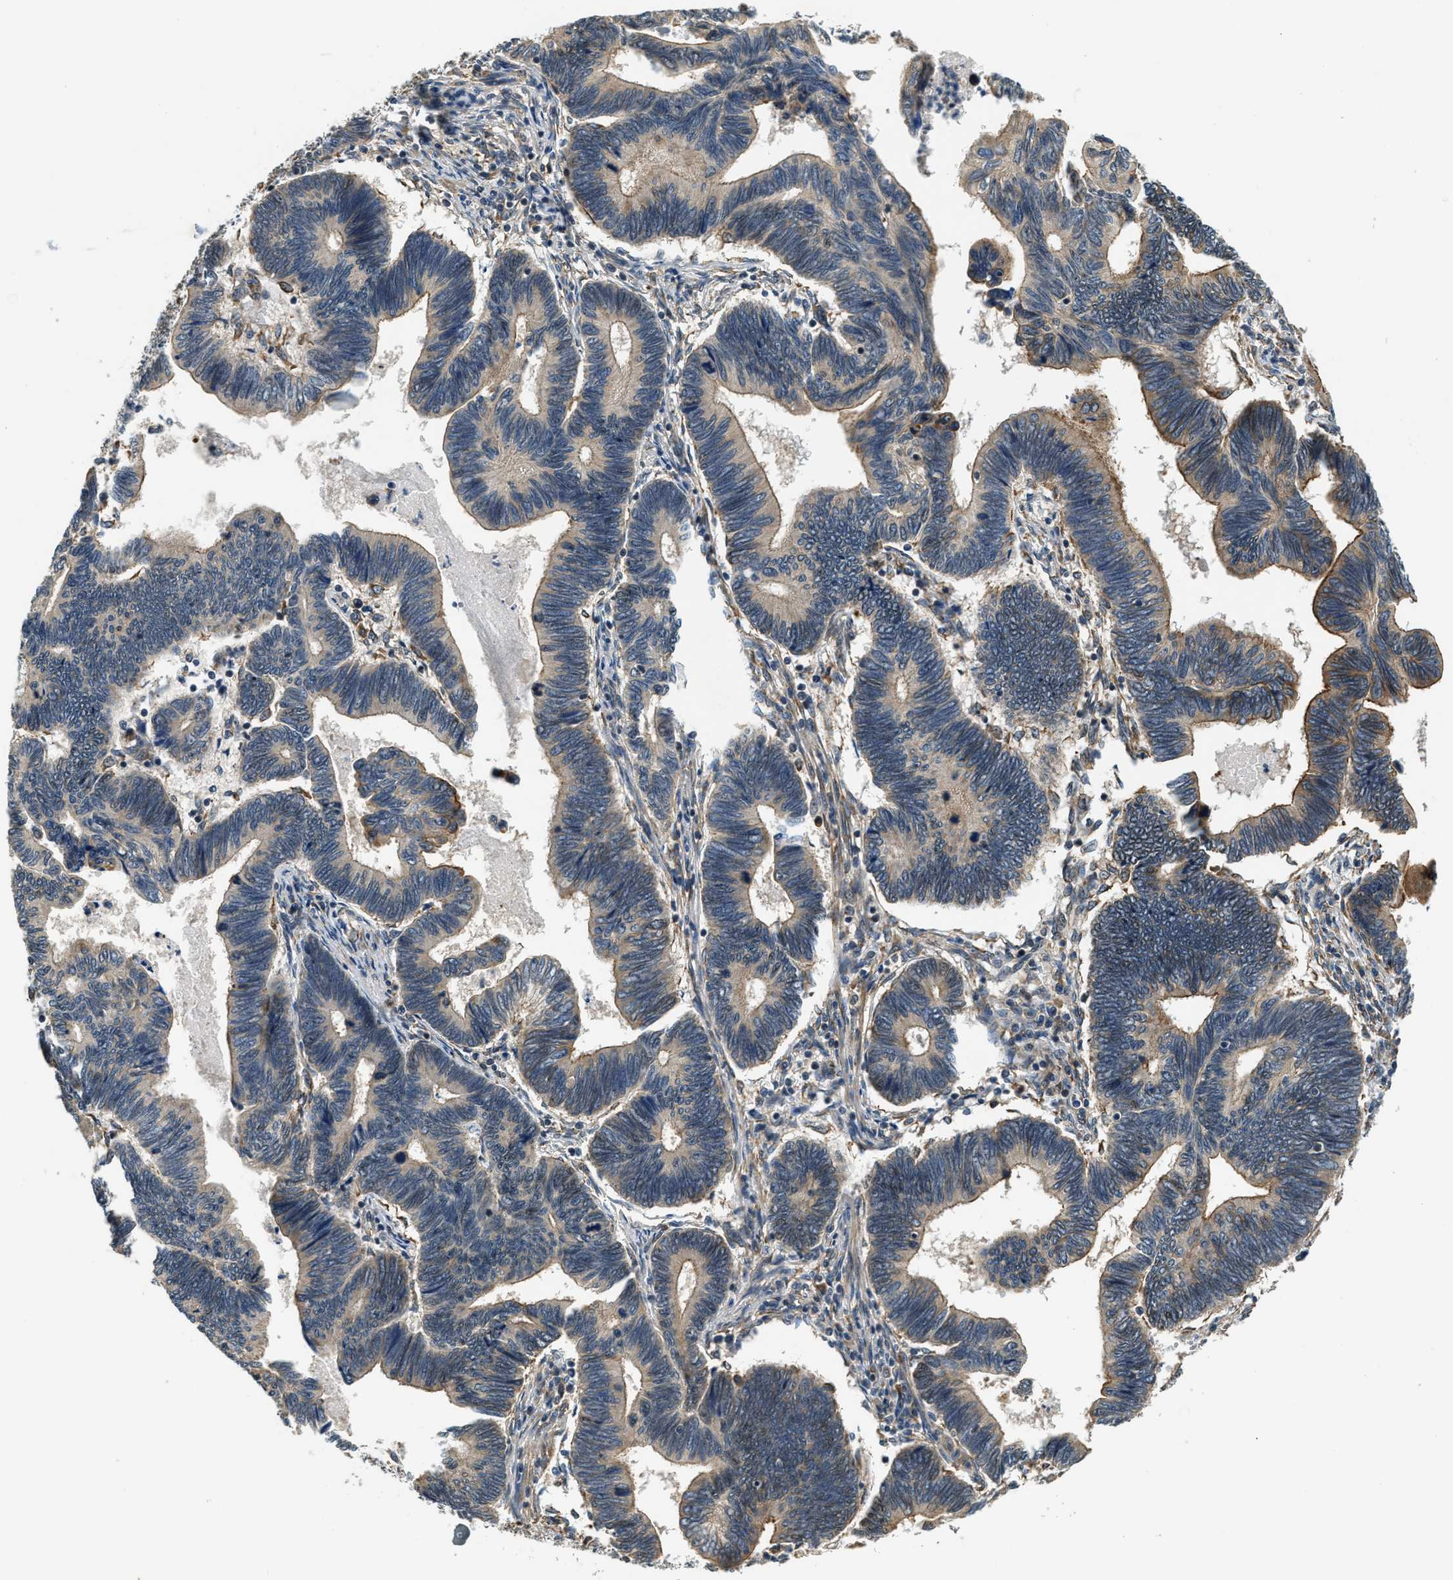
{"staining": {"intensity": "moderate", "quantity": "25%-75%", "location": "cytoplasmic/membranous"}, "tissue": "pancreatic cancer", "cell_type": "Tumor cells", "image_type": "cancer", "snomed": [{"axis": "morphology", "description": "Adenocarcinoma, NOS"}, {"axis": "topography", "description": "Pancreas"}], "caption": "Human pancreatic cancer (adenocarcinoma) stained for a protein (brown) demonstrates moderate cytoplasmic/membranous positive expression in about 25%-75% of tumor cells.", "gene": "ALOX12", "patient": {"sex": "female", "age": 70}}